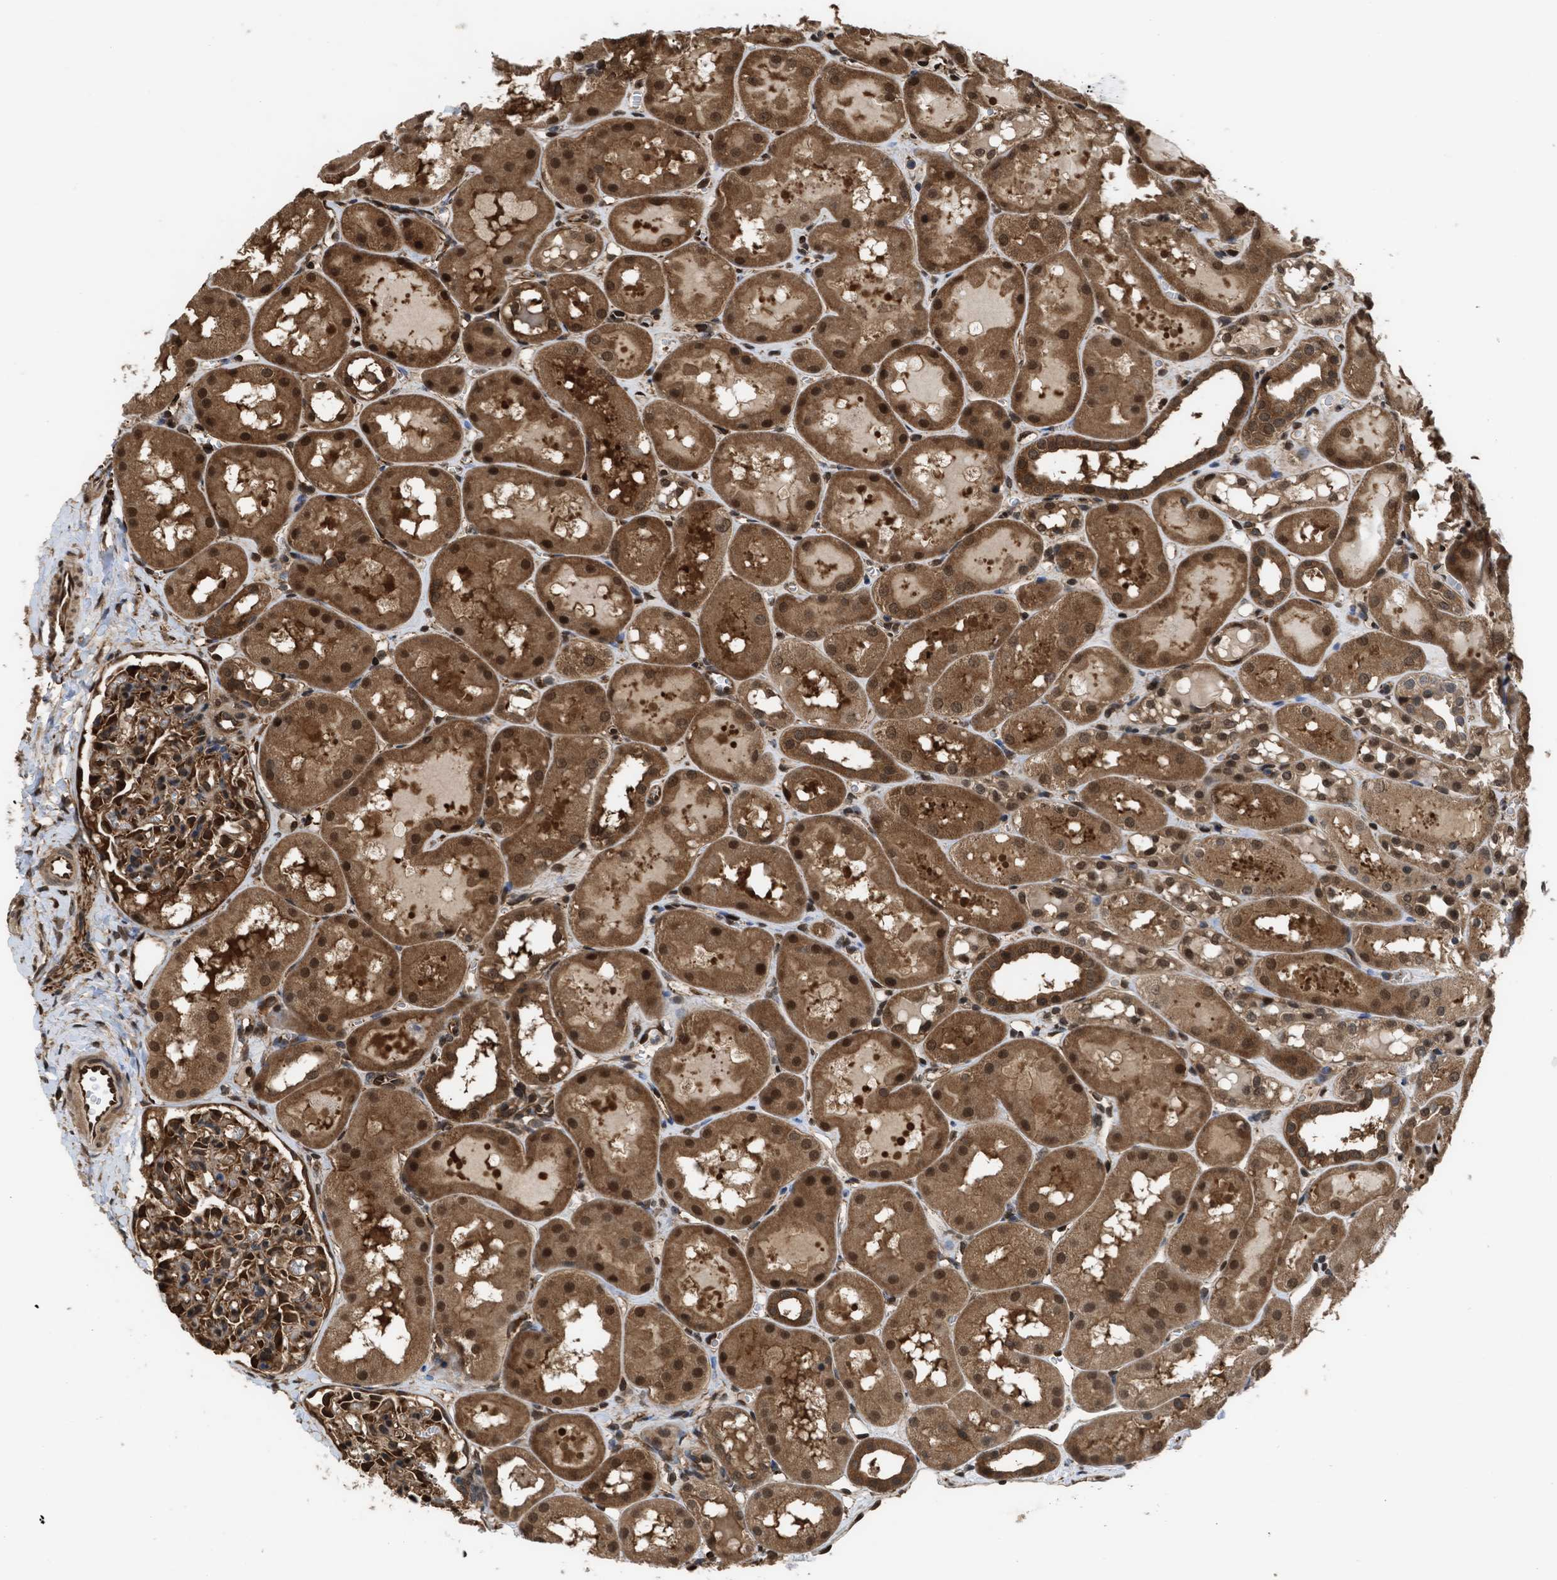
{"staining": {"intensity": "moderate", "quantity": ">75%", "location": "cytoplasmic/membranous,nuclear"}, "tissue": "kidney", "cell_type": "Cells in glomeruli", "image_type": "normal", "snomed": [{"axis": "morphology", "description": "Normal tissue, NOS"}, {"axis": "topography", "description": "Kidney"}, {"axis": "topography", "description": "Urinary bladder"}], "caption": "A high-resolution photomicrograph shows immunohistochemistry staining of normal kidney, which exhibits moderate cytoplasmic/membranous,nuclear staining in approximately >75% of cells in glomeruli.", "gene": "YWHAG", "patient": {"sex": "male", "age": 16}}